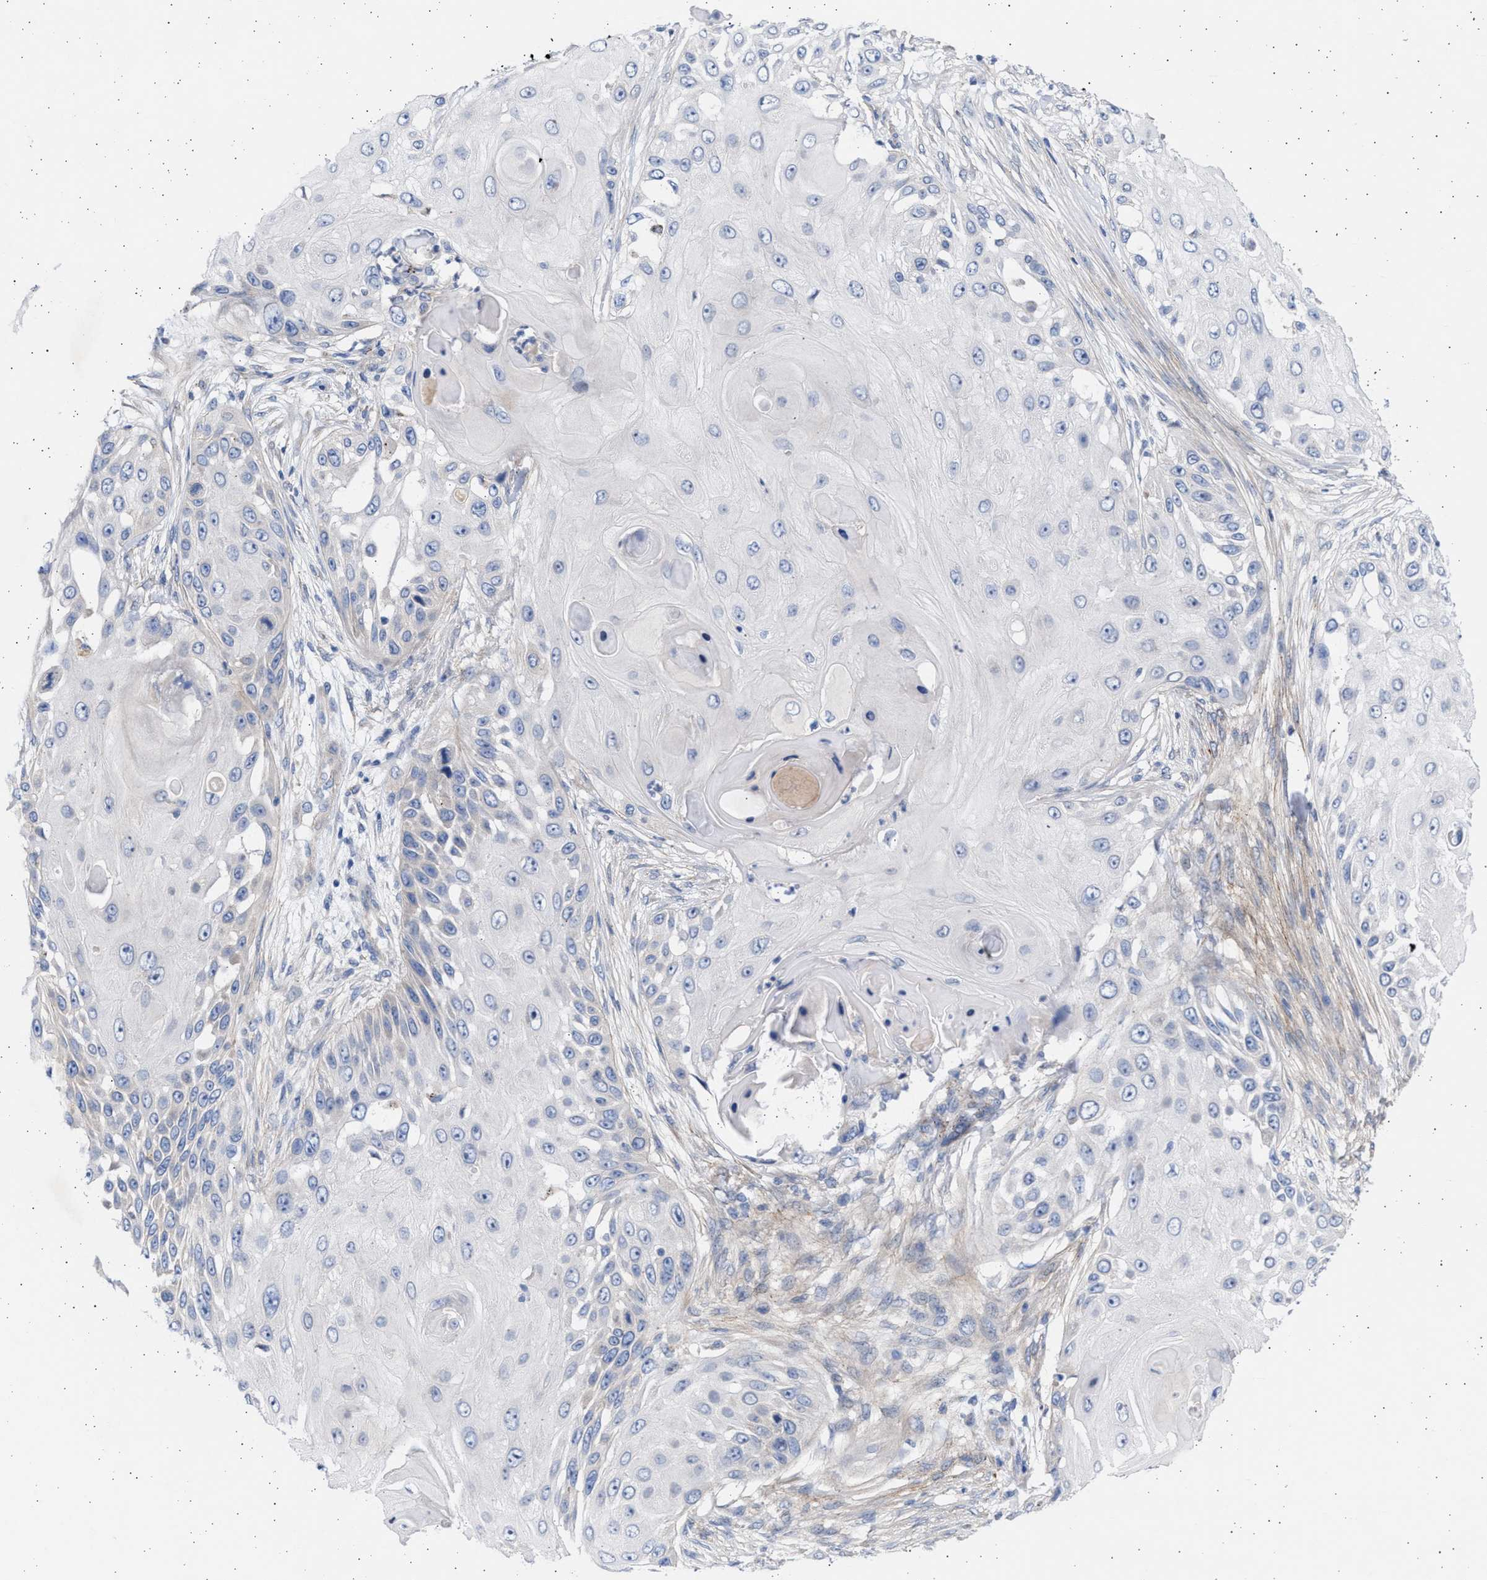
{"staining": {"intensity": "negative", "quantity": "none", "location": "none"}, "tissue": "skin cancer", "cell_type": "Tumor cells", "image_type": "cancer", "snomed": [{"axis": "morphology", "description": "Squamous cell carcinoma, NOS"}, {"axis": "topography", "description": "Skin"}], "caption": "Immunohistochemical staining of human skin cancer (squamous cell carcinoma) demonstrates no significant expression in tumor cells. (Brightfield microscopy of DAB IHC at high magnification).", "gene": "NBR1", "patient": {"sex": "female", "age": 44}}